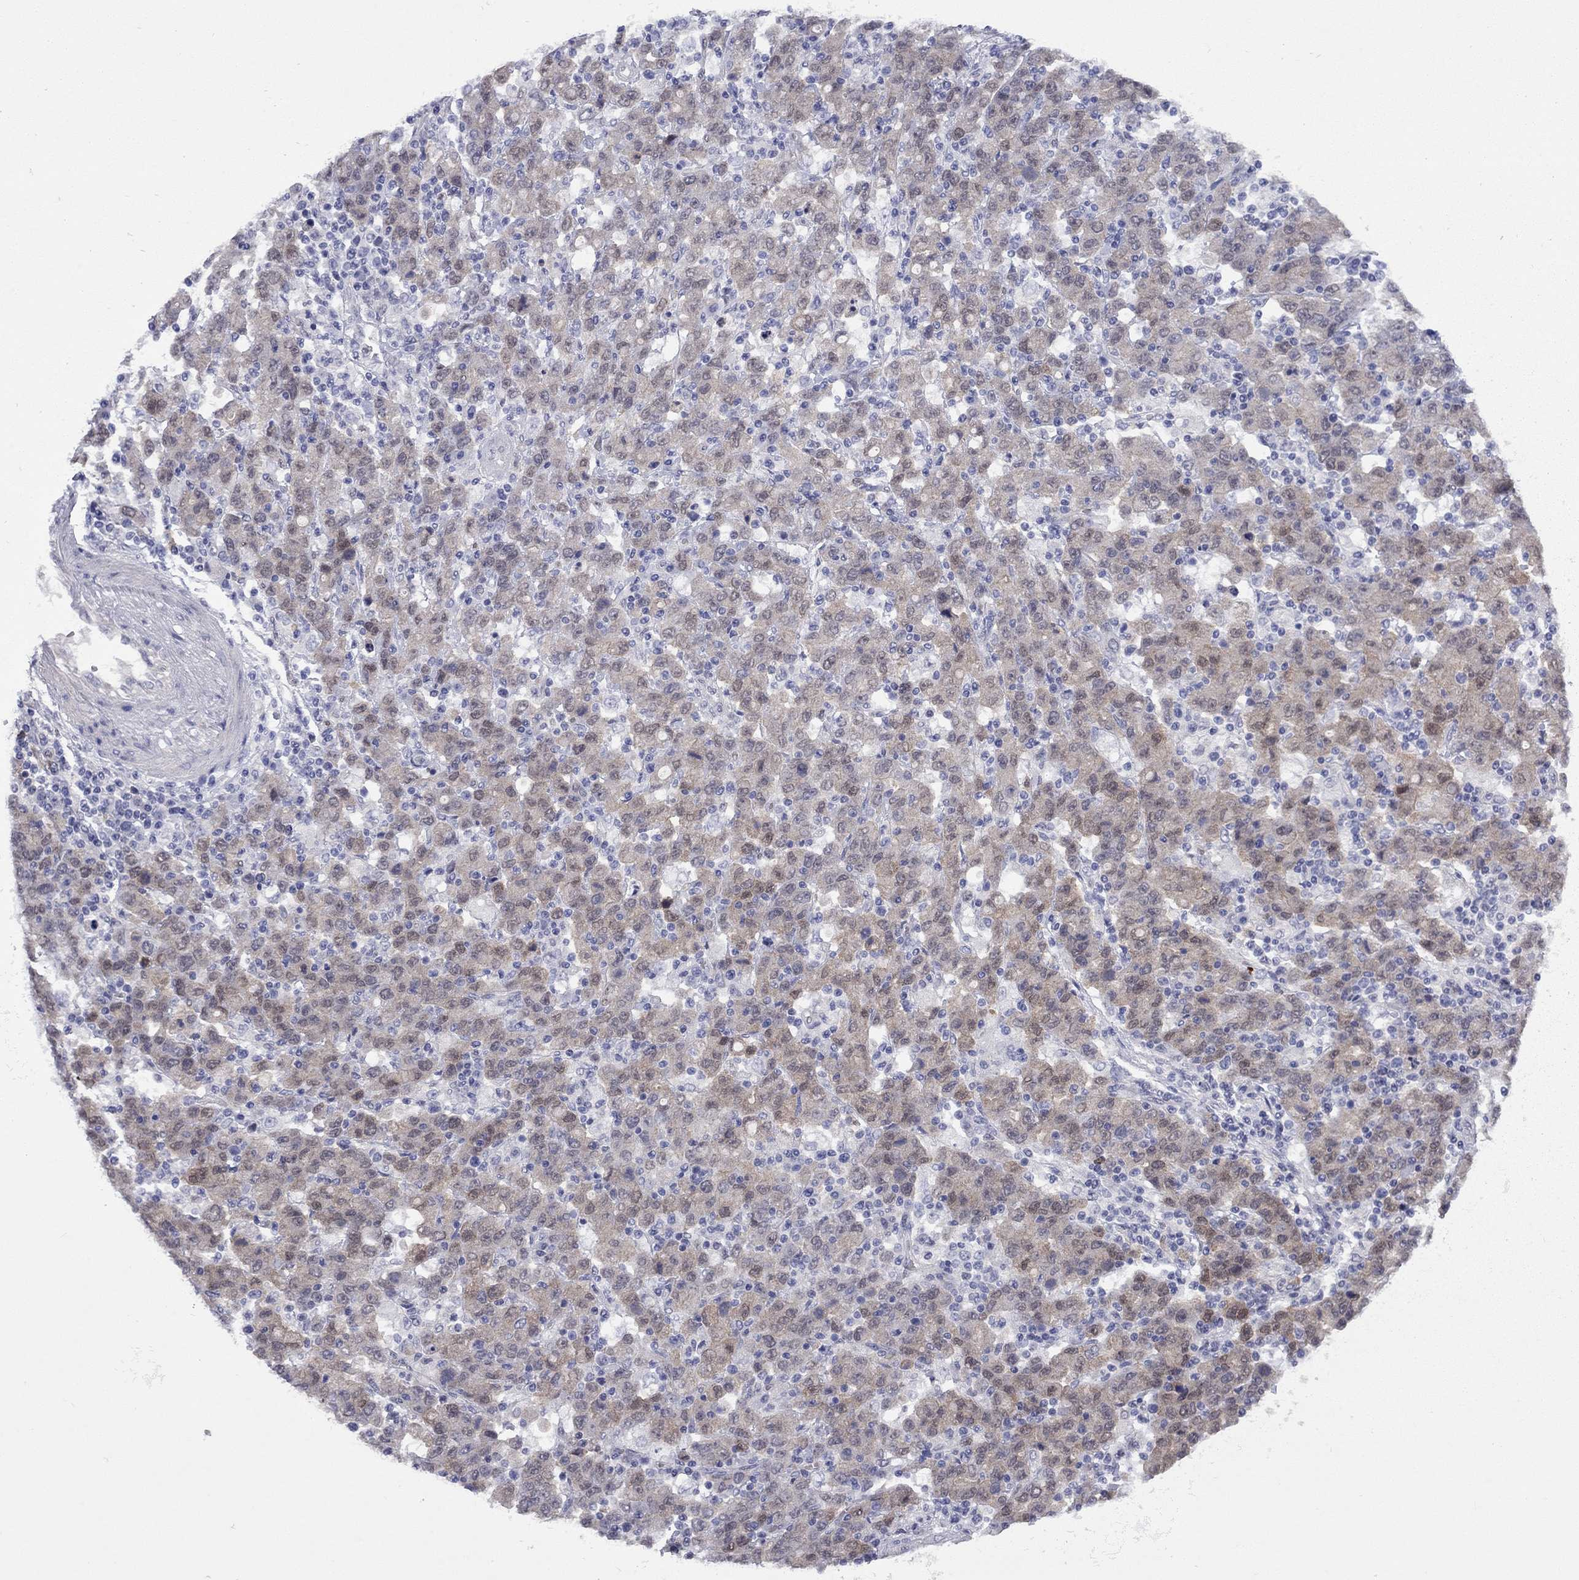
{"staining": {"intensity": "moderate", "quantity": ">75%", "location": "cytoplasmic/membranous"}, "tissue": "stomach cancer", "cell_type": "Tumor cells", "image_type": "cancer", "snomed": [{"axis": "morphology", "description": "Adenocarcinoma, NOS"}, {"axis": "topography", "description": "Stomach, upper"}], "caption": "Immunohistochemistry (IHC) micrograph of stomach cancer stained for a protein (brown), which demonstrates medium levels of moderate cytoplasmic/membranous expression in approximately >75% of tumor cells.", "gene": "CTNNBIP1", "patient": {"sex": "male", "age": 69}}